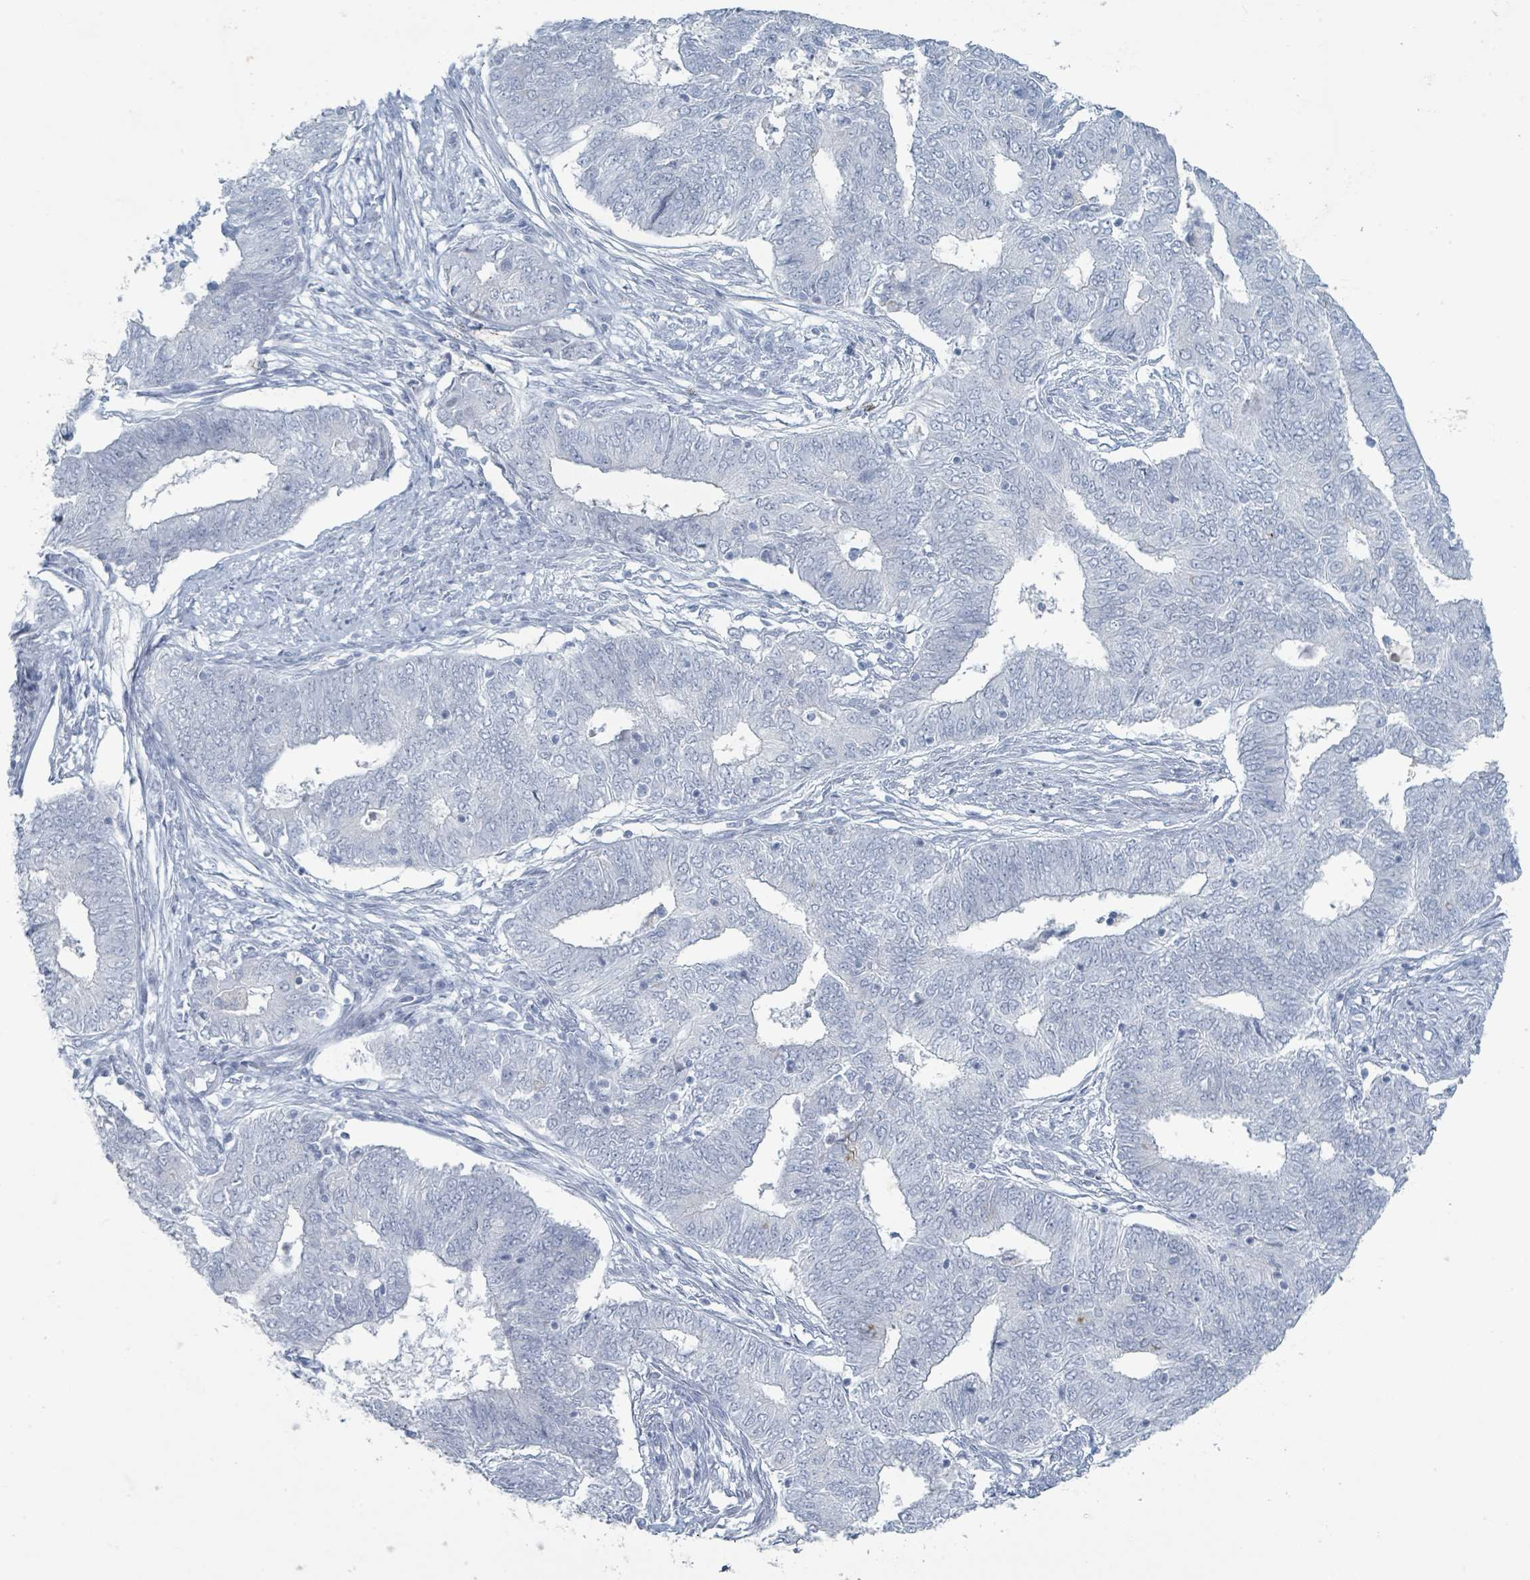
{"staining": {"intensity": "negative", "quantity": "none", "location": "none"}, "tissue": "endometrial cancer", "cell_type": "Tumor cells", "image_type": "cancer", "snomed": [{"axis": "morphology", "description": "Adenocarcinoma, NOS"}, {"axis": "topography", "description": "Endometrium"}], "caption": "Adenocarcinoma (endometrial) stained for a protein using immunohistochemistry exhibits no expression tumor cells.", "gene": "GPR15LG", "patient": {"sex": "female", "age": 62}}